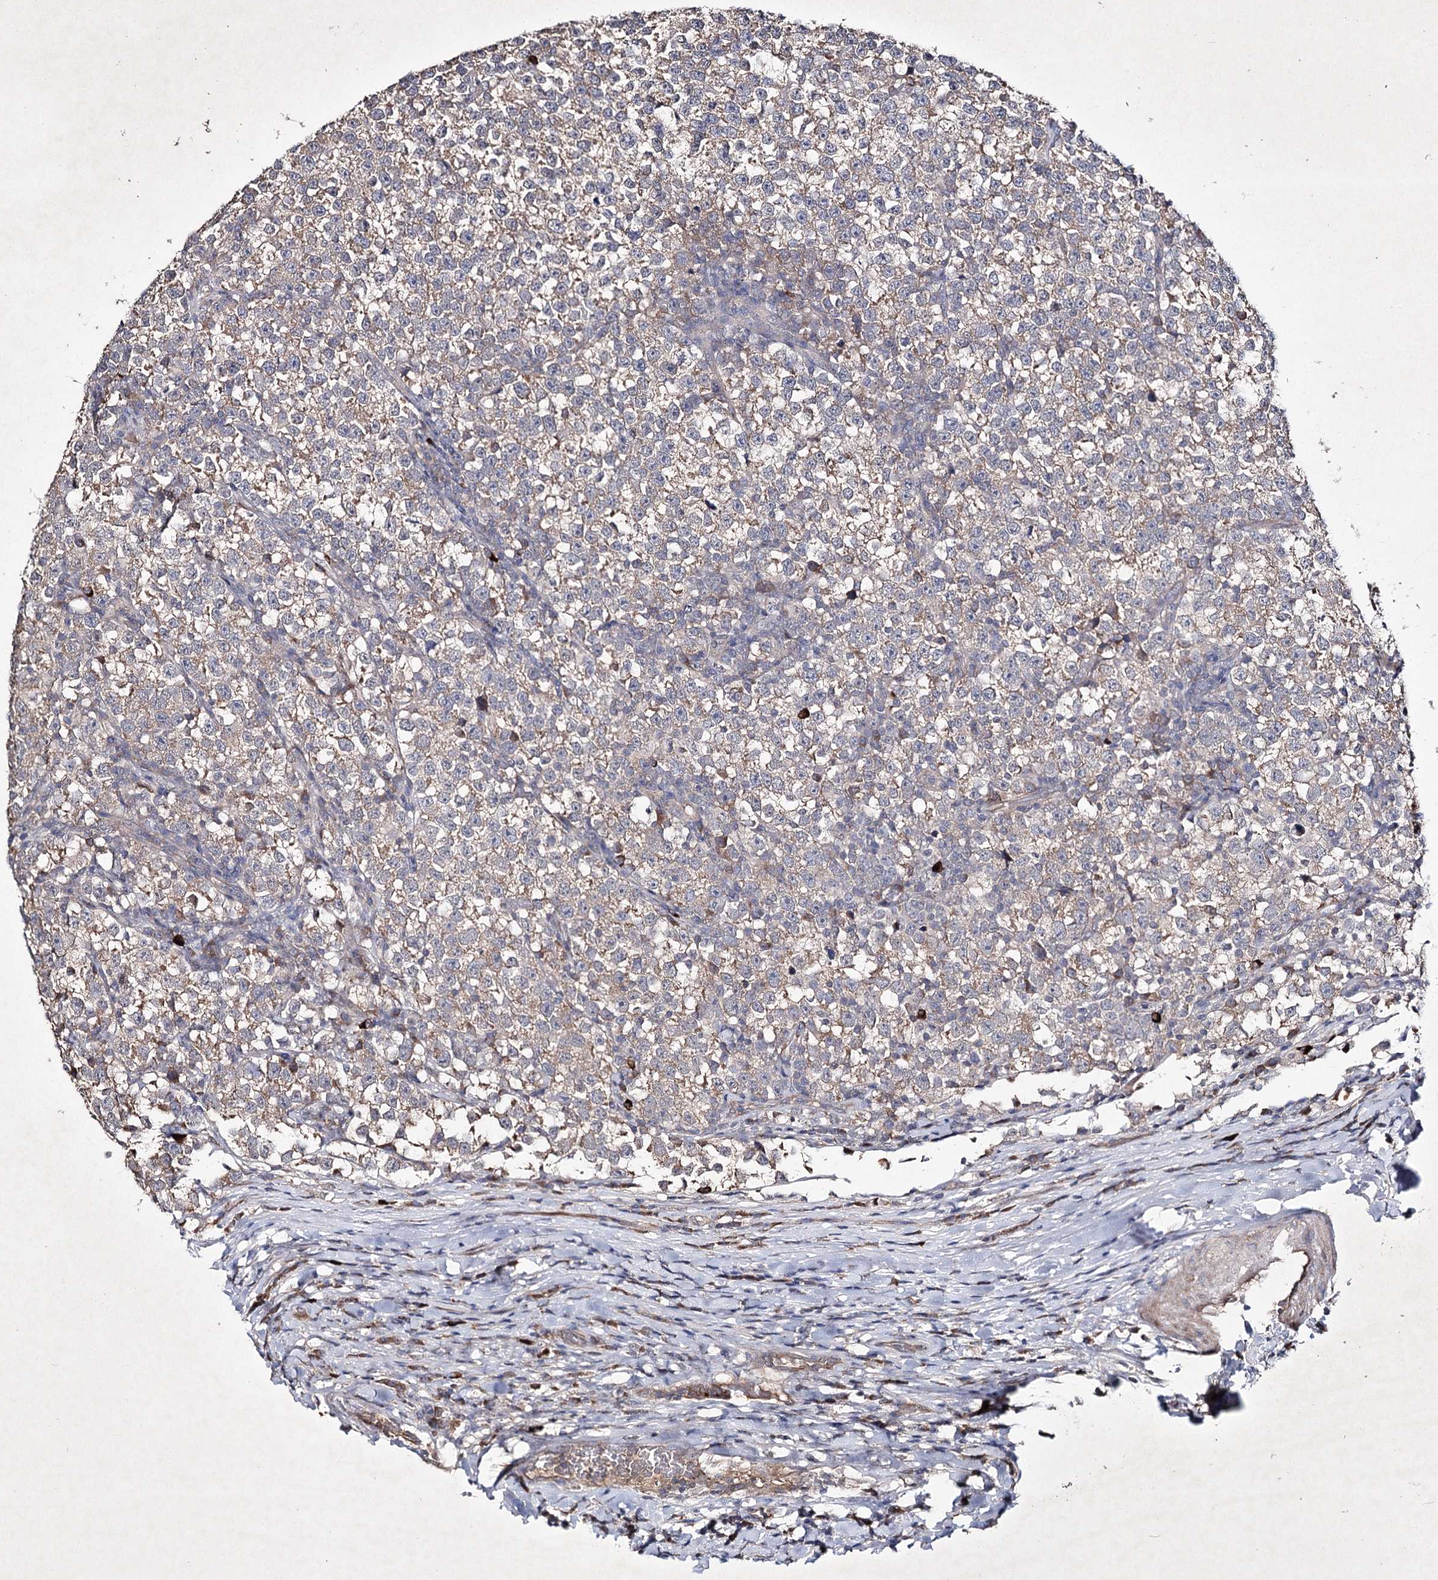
{"staining": {"intensity": "weak", "quantity": ">75%", "location": "cytoplasmic/membranous"}, "tissue": "testis cancer", "cell_type": "Tumor cells", "image_type": "cancer", "snomed": [{"axis": "morphology", "description": "Normal tissue, NOS"}, {"axis": "morphology", "description": "Seminoma, NOS"}, {"axis": "topography", "description": "Testis"}], "caption": "Immunohistochemical staining of testis cancer shows low levels of weak cytoplasmic/membranous expression in approximately >75% of tumor cells. (DAB (3,3'-diaminobenzidine) = brown stain, brightfield microscopy at high magnification).", "gene": "SEMA4G", "patient": {"sex": "male", "age": 43}}